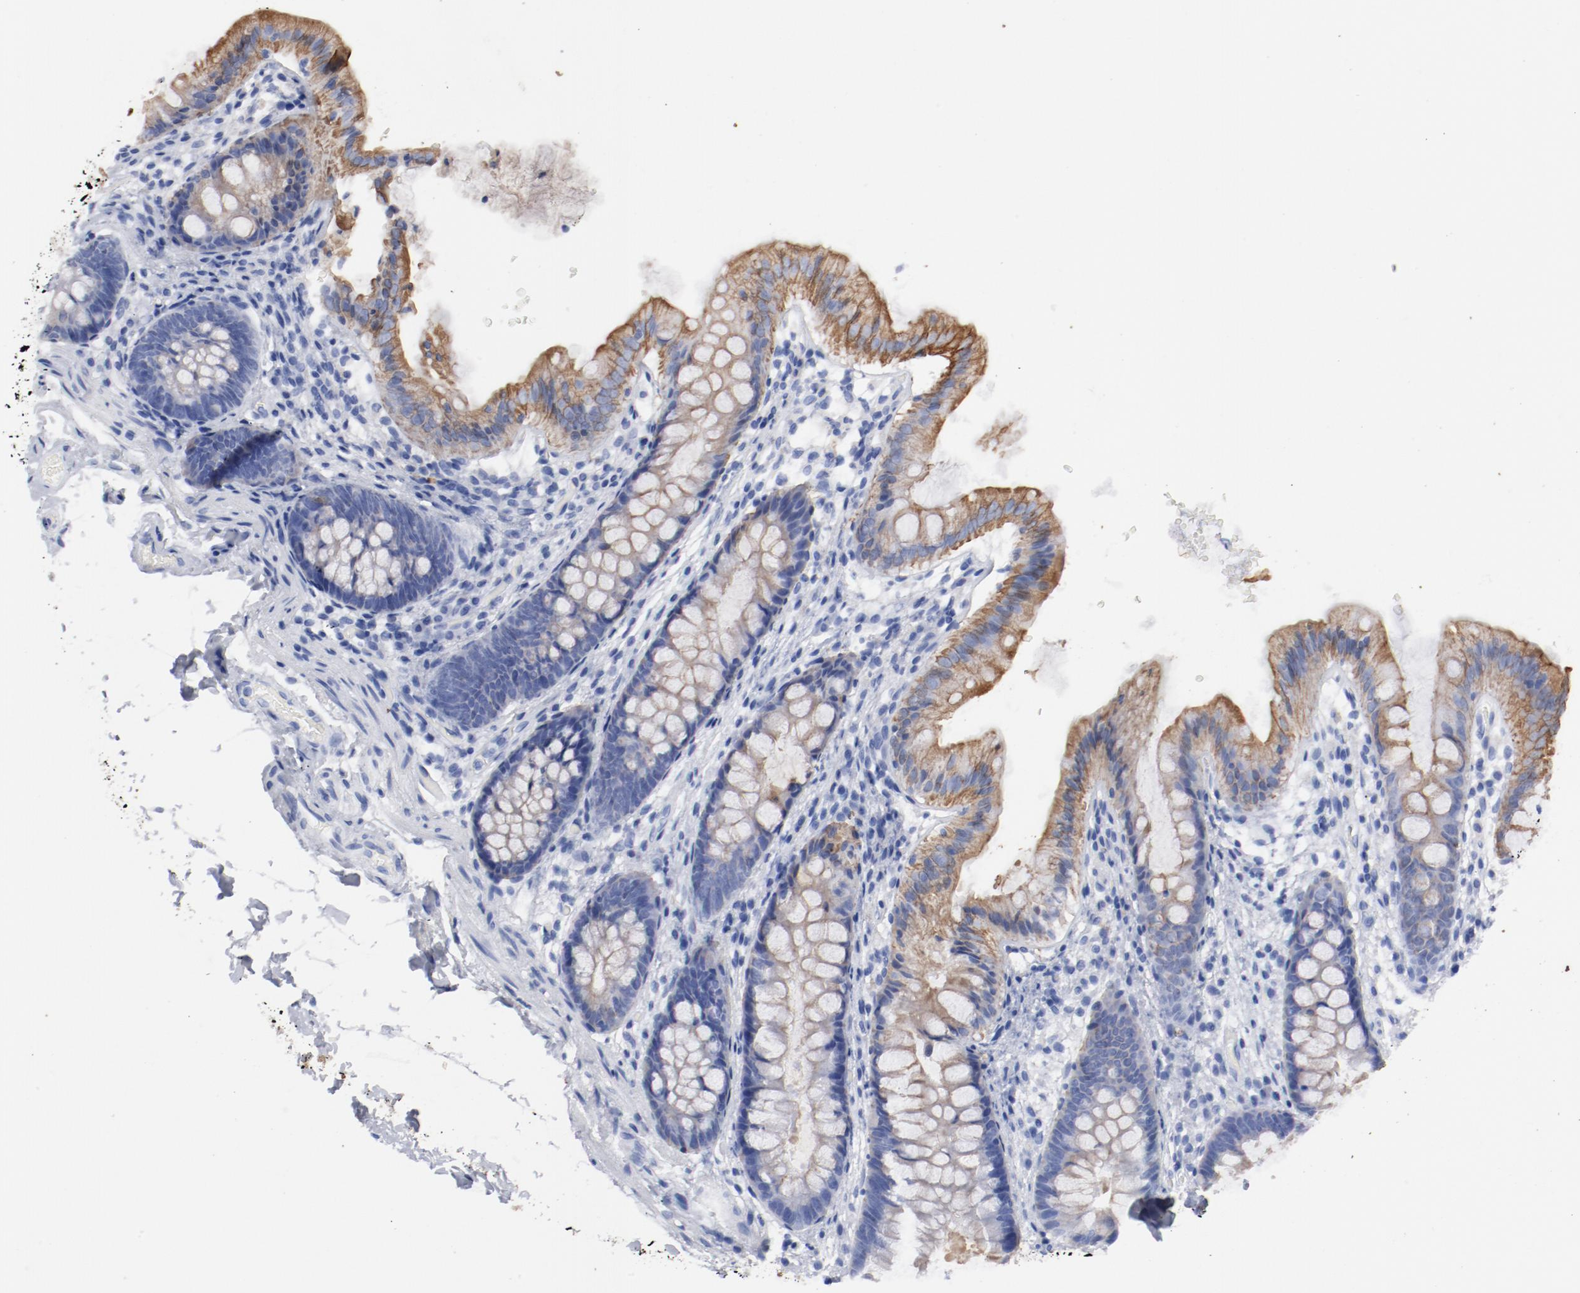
{"staining": {"intensity": "negative", "quantity": "none", "location": "none"}, "tissue": "colon", "cell_type": "Endothelial cells", "image_type": "normal", "snomed": [{"axis": "morphology", "description": "Normal tissue, NOS"}, {"axis": "topography", "description": "Smooth muscle"}, {"axis": "topography", "description": "Colon"}], "caption": "Human colon stained for a protein using immunohistochemistry demonstrates no expression in endothelial cells.", "gene": "TSPAN6", "patient": {"sex": "male", "age": 67}}